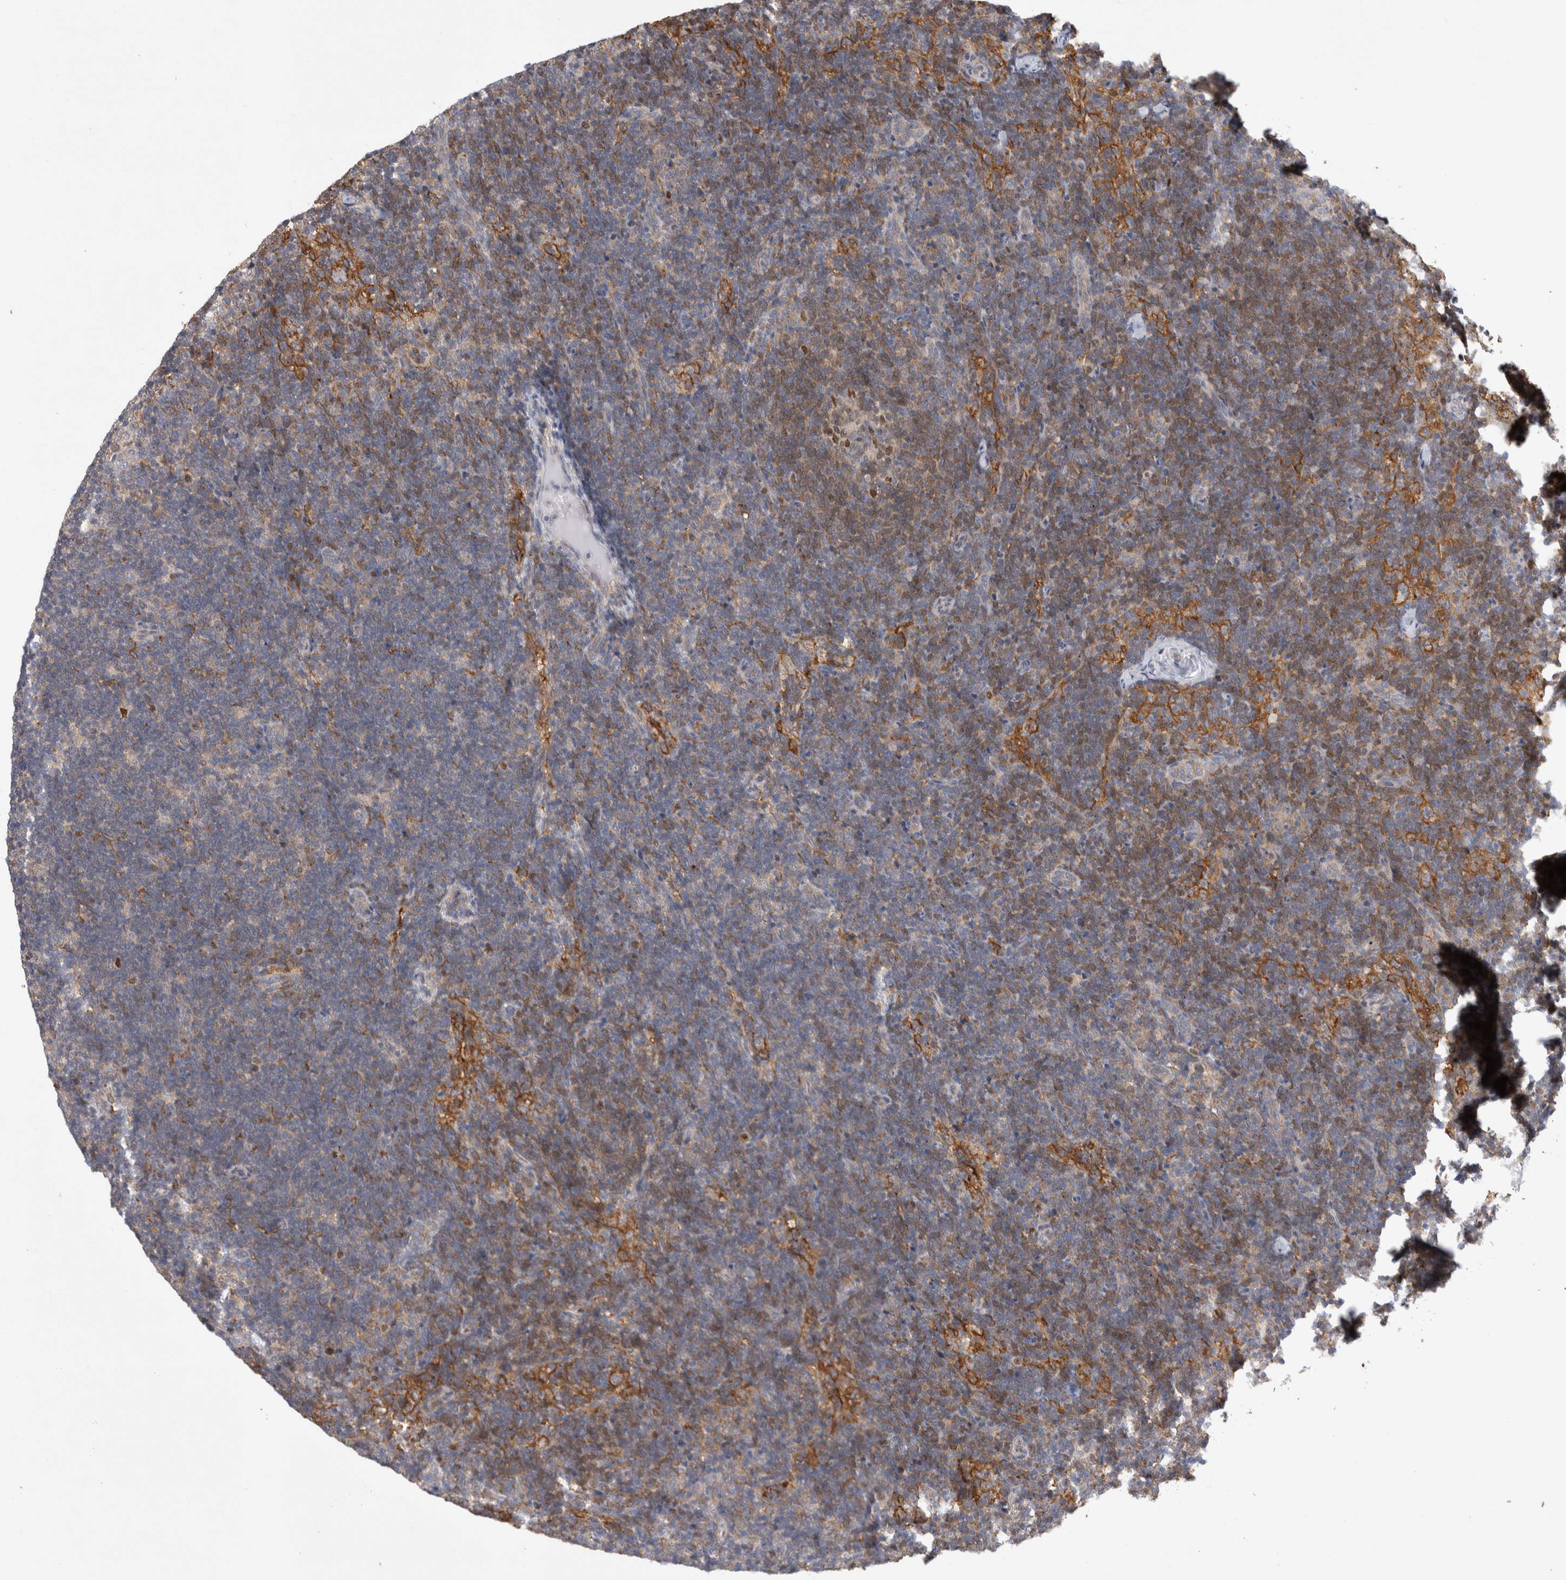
{"staining": {"intensity": "strong", "quantity": "25%-75%", "location": "cytoplasmic/membranous,nuclear"}, "tissue": "lymph node", "cell_type": "Germinal center cells", "image_type": "normal", "snomed": [{"axis": "morphology", "description": "Normal tissue, NOS"}, {"axis": "topography", "description": "Lymph node"}], "caption": "DAB immunohistochemical staining of normal lymph node shows strong cytoplasmic/membranous,nuclear protein staining in approximately 25%-75% of germinal center cells.", "gene": "CDCA7L", "patient": {"sex": "female", "age": 22}}